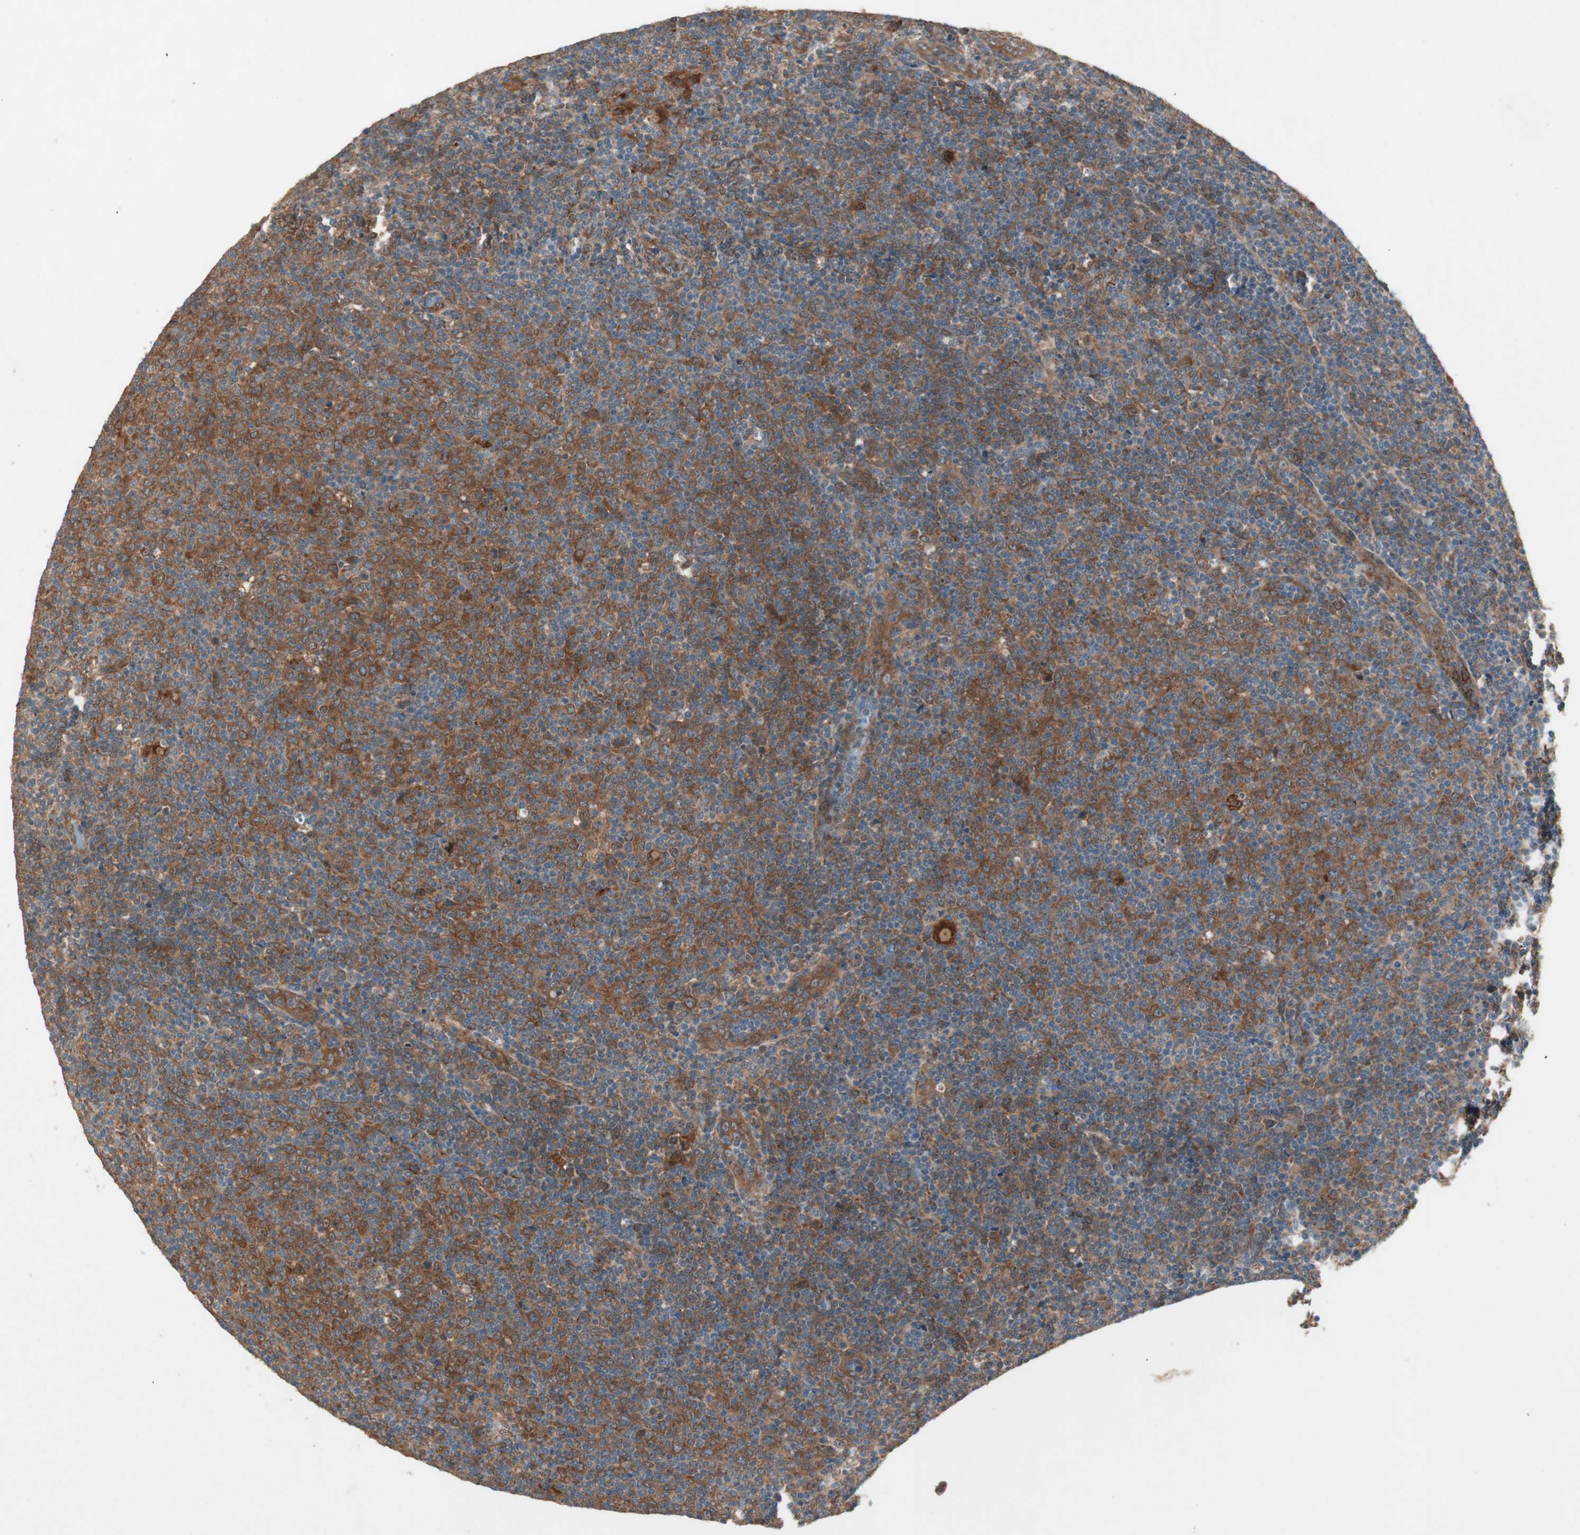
{"staining": {"intensity": "moderate", "quantity": "25%-75%", "location": "cytoplasmic/membranous"}, "tissue": "lymphoma", "cell_type": "Tumor cells", "image_type": "cancer", "snomed": [{"axis": "morphology", "description": "Malignant lymphoma, non-Hodgkin's type, Low grade"}, {"axis": "topography", "description": "Lymph node"}], "caption": "Immunohistochemistry (DAB) staining of malignant lymphoma, non-Hodgkin's type (low-grade) demonstrates moderate cytoplasmic/membranous protein expression in about 25%-75% of tumor cells. The staining was performed using DAB (3,3'-diaminobenzidine), with brown indicating positive protein expression. Nuclei are stained blue with hematoxylin.", "gene": "SDSL", "patient": {"sex": "male", "age": 70}}